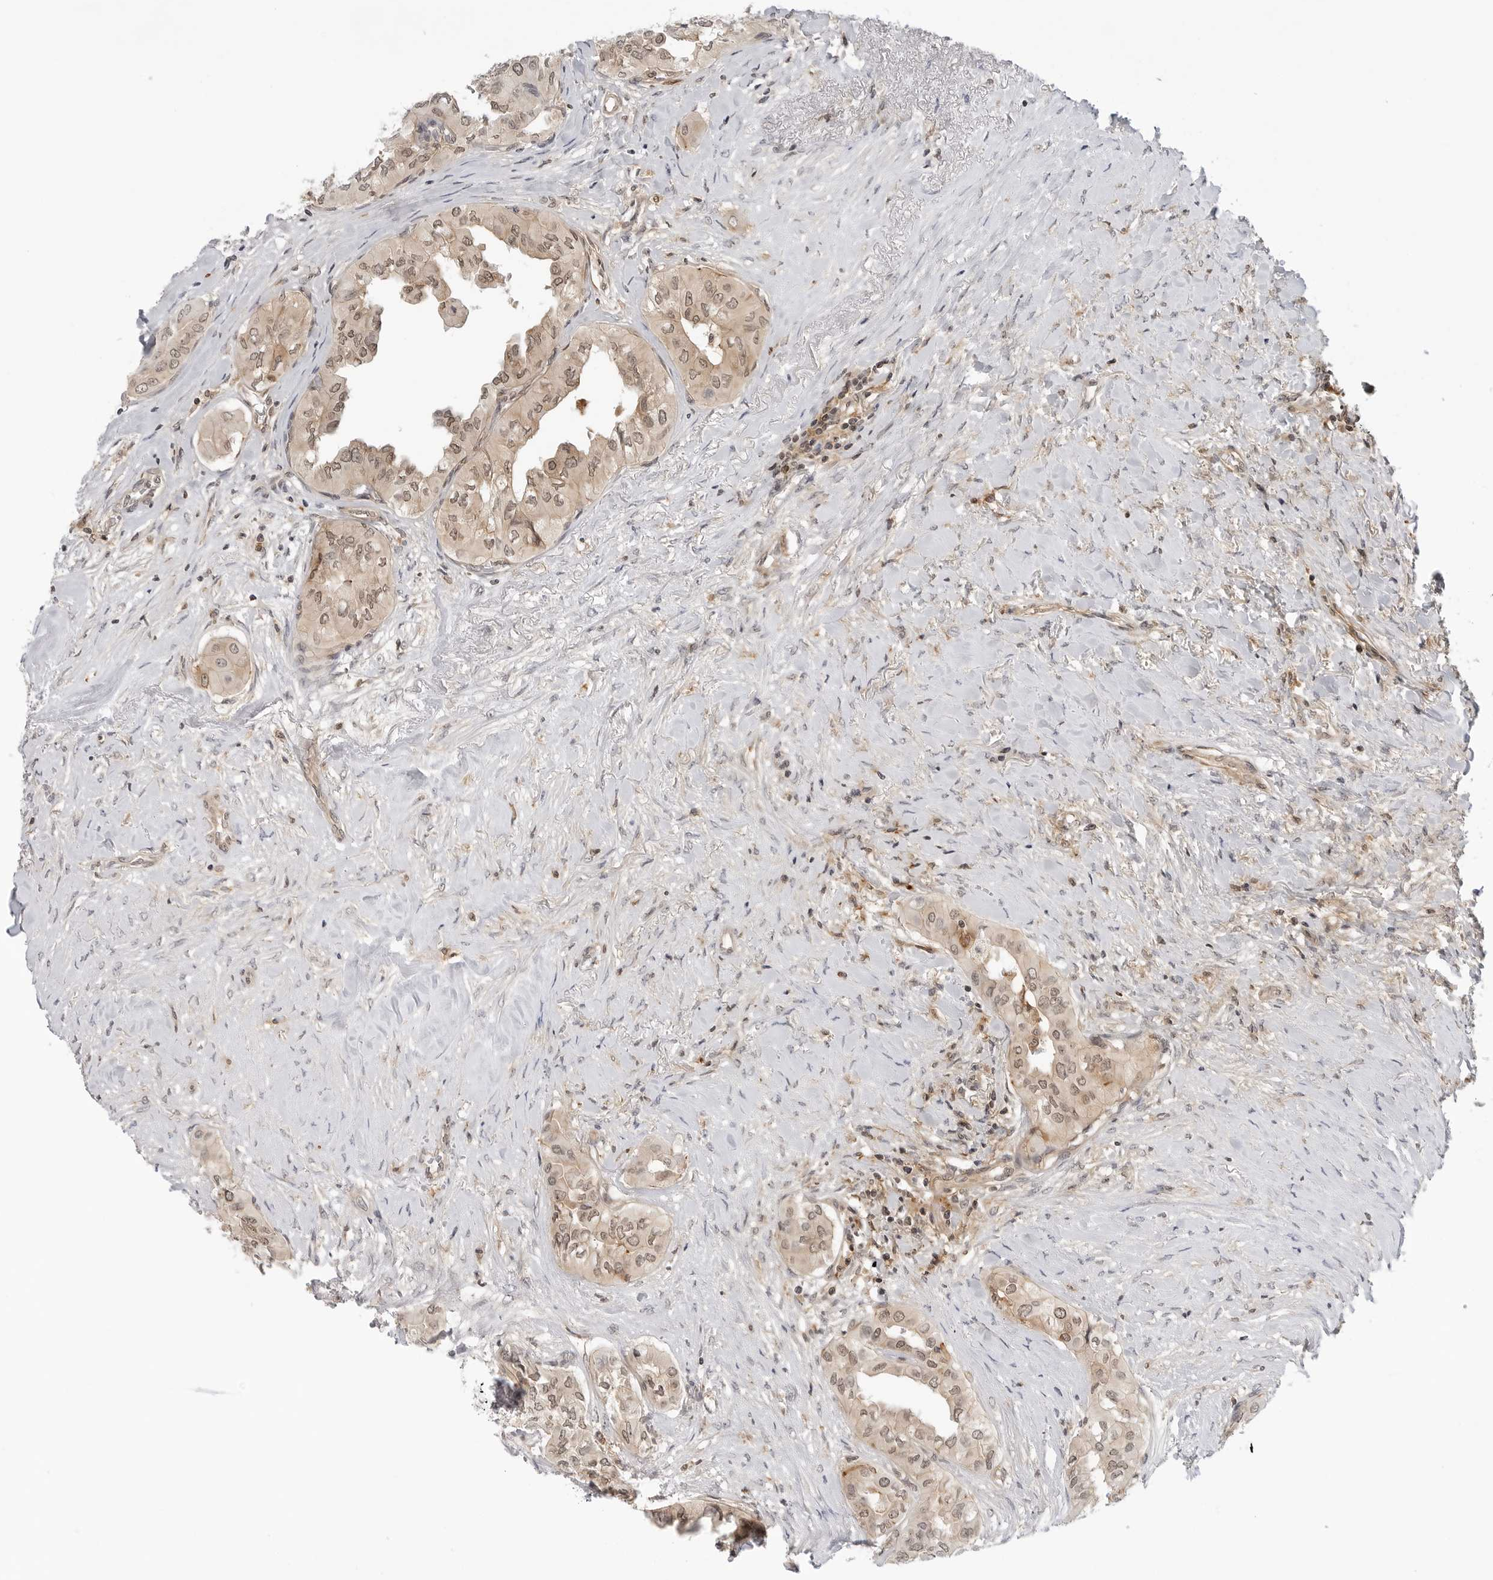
{"staining": {"intensity": "weak", "quantity": ">75%", "location": "cytoplasmic/membranous,nuclear"}, "tissue": "thyroid cancer", "cell_type": "Tumor cells", "image_type": "cancer", "snomed": [{"axis": "morphology", "description": "Papillary adenocarcinoma, NOS"}, {"axis": "topography", "description": "Thyroid gland"}], "caption": "The image demonstrates staining of papillary adenocarcinoma (thyroid), revealing weak cytoplasmic/membranous and nuclear protein positivity (brown color) within tumor cells. Immunohistochemistry (ihc) stains the protein of interest in brown and the nuclei are stained blue.", "gene": "MAP2K5", "patient": {"sex": "female", "age": 59}}